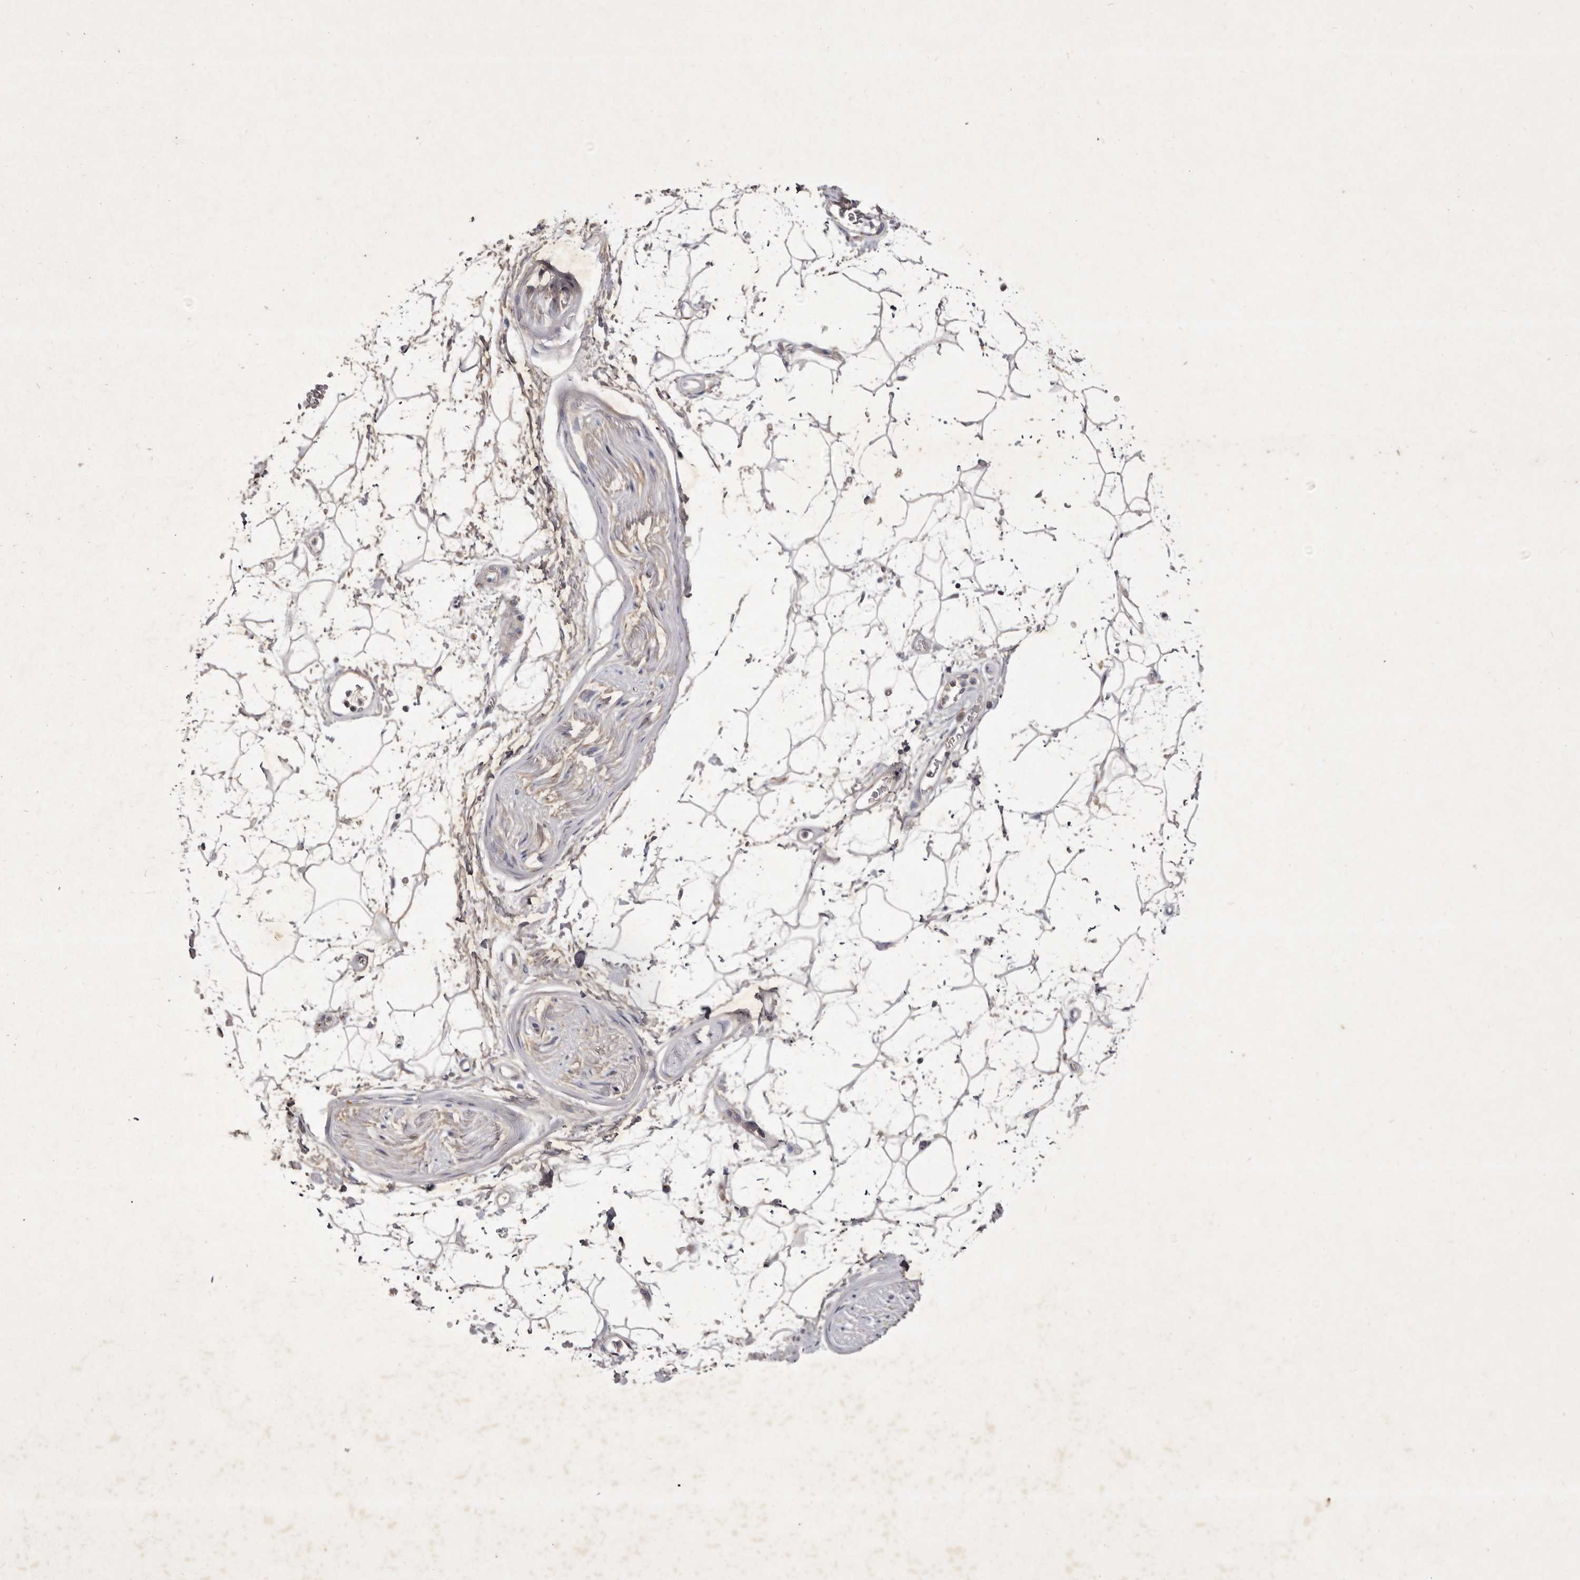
{"staining": {"intensity": "negative", "quantity": "none", "location": "none"}, "tissue": "adipose tissue", "cell_type": "Adipocytes", "image_type": "normal", "snomed": [{"axis": "morphology", "description": "Normal tissue, NOS"}, {"axis": "topography", "description": "Soft tissue"}], "caption": "IHC of unremarkable human adipose tissue displays no staining in adipocytes.", "gene": "USP24", "patient": {"sex": "male", "age": 72}}